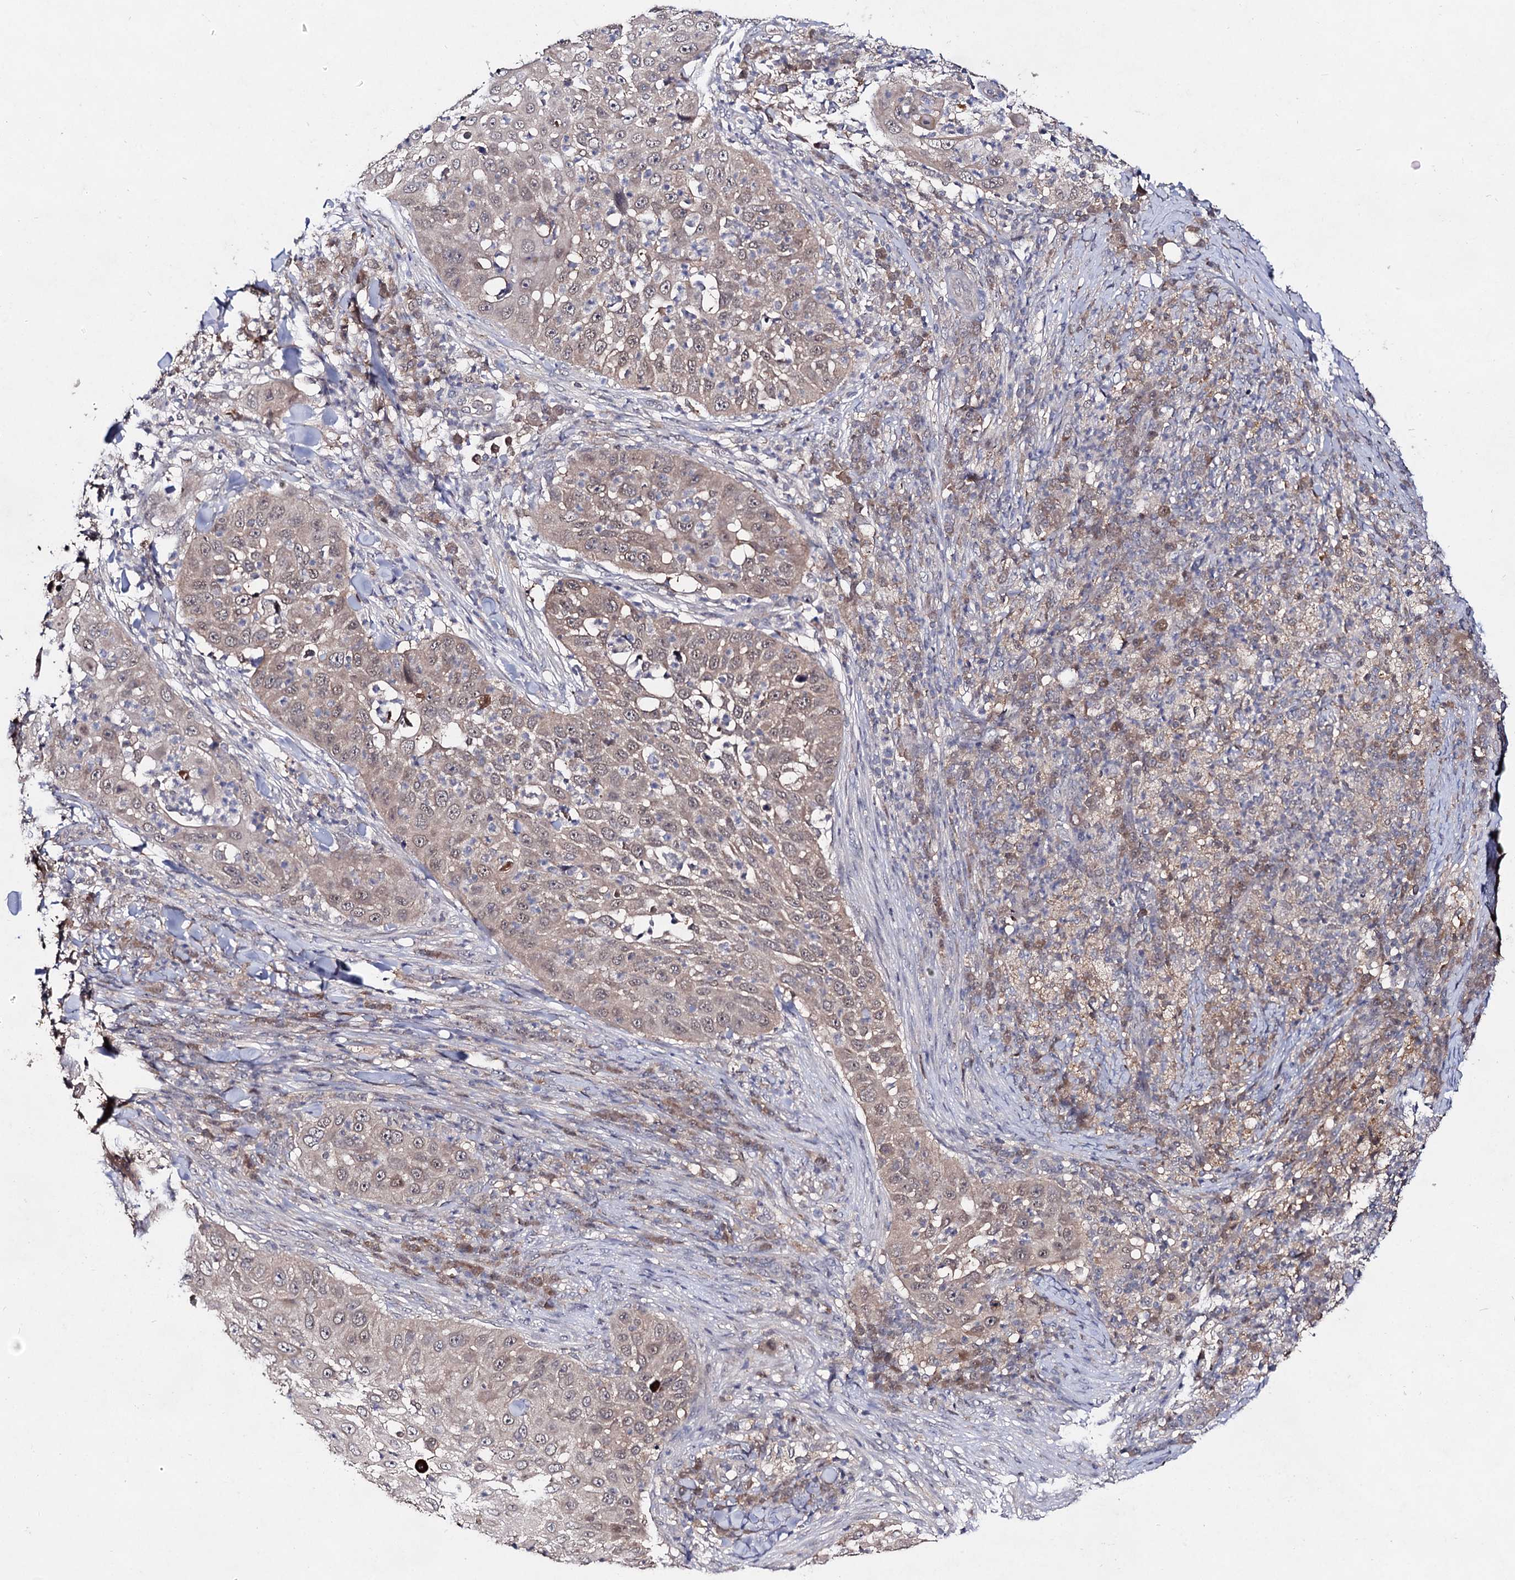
{"staining": {"intensity": "weak", "quantity": "25%-75%", "location": "cytoplasmic/membranous"}, "tissue": "skin cancer", "cell_type": "Tumor cells", "image_type": "cancer", "snomed": [{"axis": "morphology", "description": "Squamous cell carcinoma, NOS"}, {"axis": "topography", "description": "Skin"}], "caption": "Human skin squamous cell carcinoma stained with a brown dye shows weak cytoplasmic/membranous positive staining in about 25%-75% of tumor cells.", "gene": "ACTR6", "patient": {"sex": "female", "age": 44}}